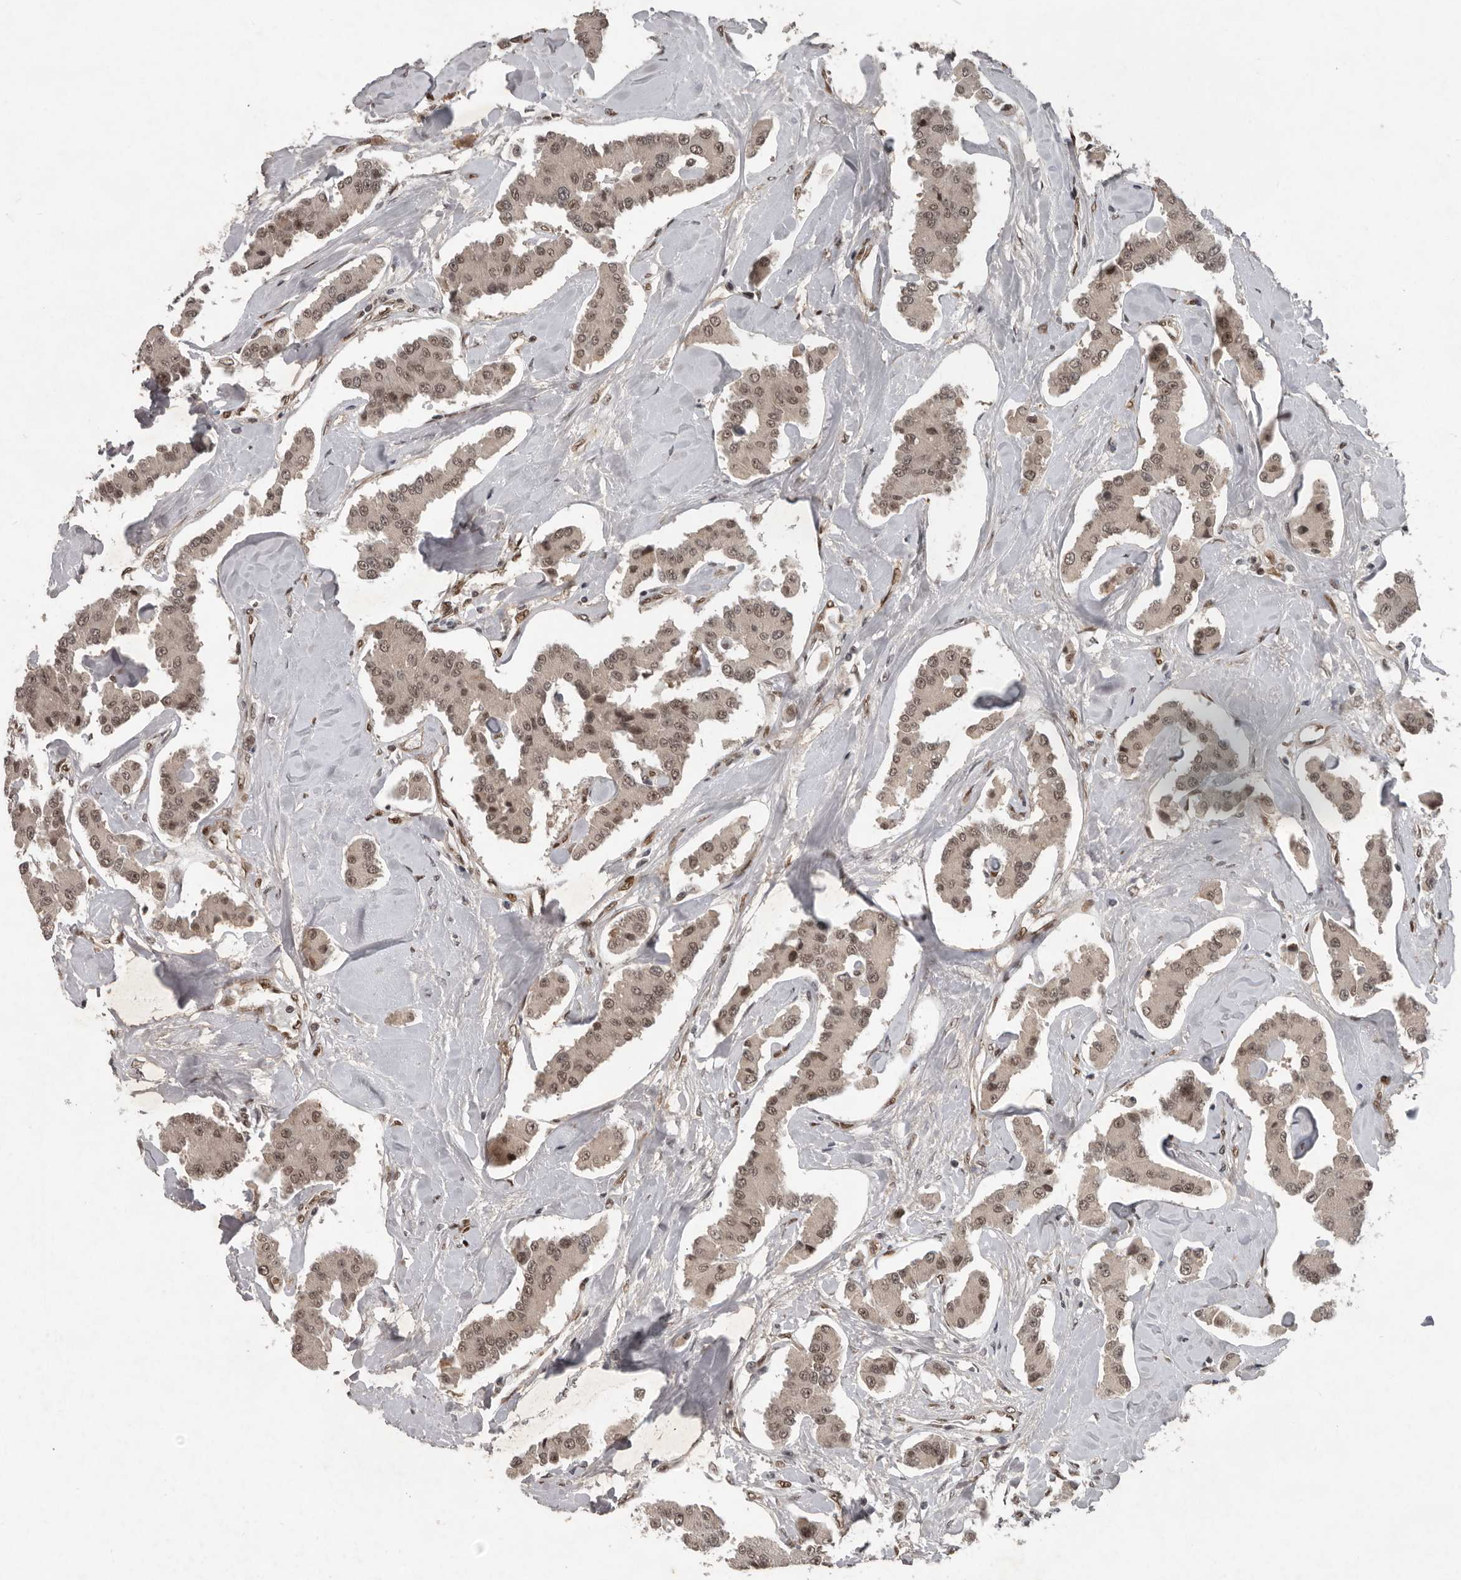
{"staining": {"intensity": "weak", "quantity": ">75%", "location": "cytoplasmic/membranous,nuclear"}, "tissue": "carcinoid", "cell_type": "Tumor cells", "image_type": "cancer", "snomed": [{"axis": "morphology", "description": "Carcinoid, malignant, NOS"}, {"axis": "topography", "description": "Pancreas"}], "caption": "A brown stain highlights weak cytoplasmic/membranous and nuclear staining of a protein in human carcinoid tumor cells. The staining was performed using DAB (3,3'-diaminobenzidine), with brown indicating positive protein expression. Nuclei are stained blue with hematoxylin.", "gene": "CDC27", "patient": {"sex": "male", "age": 41}}